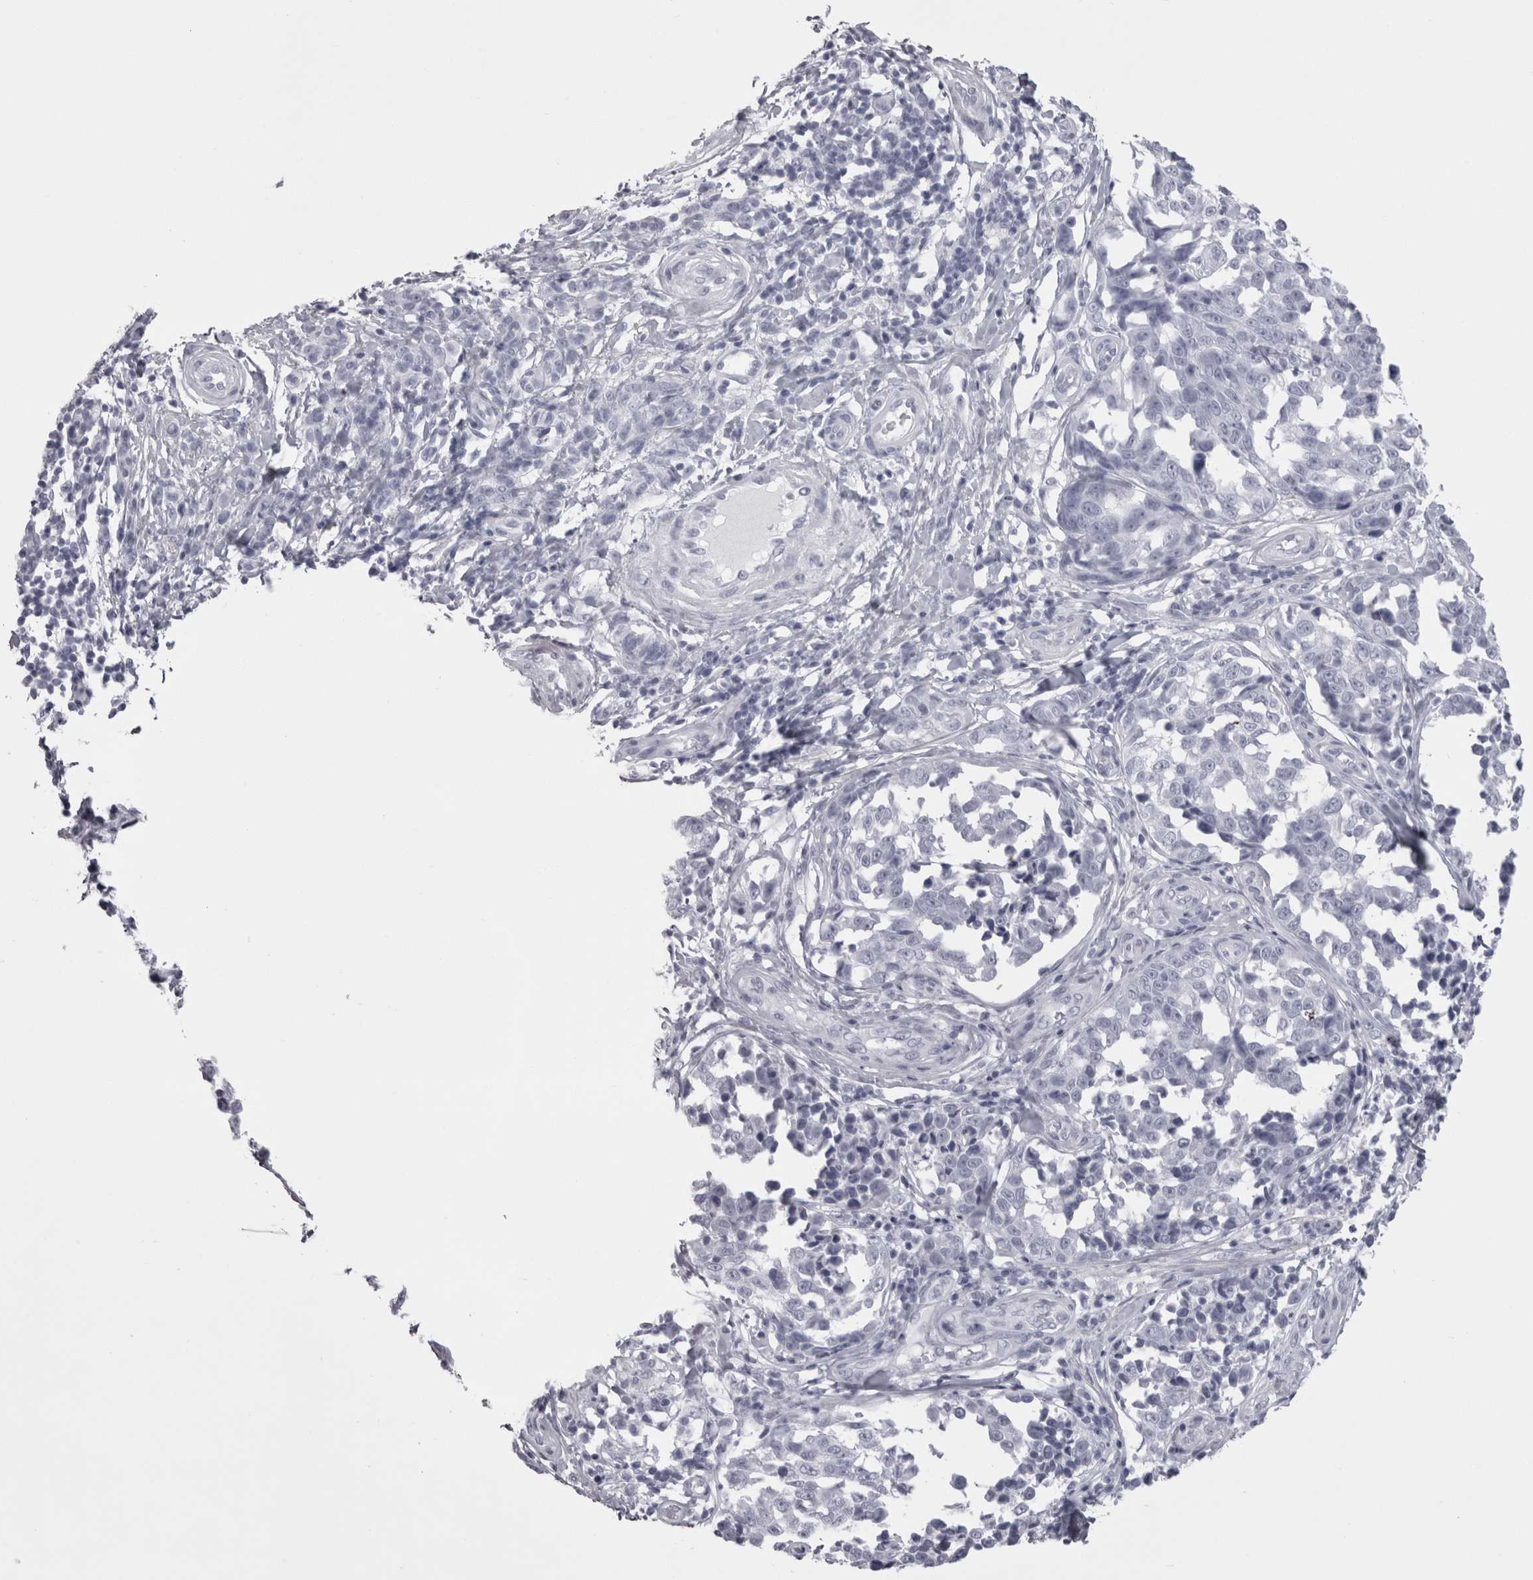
{"staining": {"intensity": "negative", "quantity": "none", "location": "none"}, "tissue": "melanoma", "cell_type": "Tumor cells", "image_type": "cancer", "snomed": [{"axis": "morphology", "description": "Malignant melanoma, NOS"}, {"axis": "topography", "description": "Skin"}], "caption": "An immunohistochemistry image of melanoma is shown. There is no staining in tumor cells of melanoma.", "gene": "SKAP1", "patient": {"sex": "female", "age": 64}}